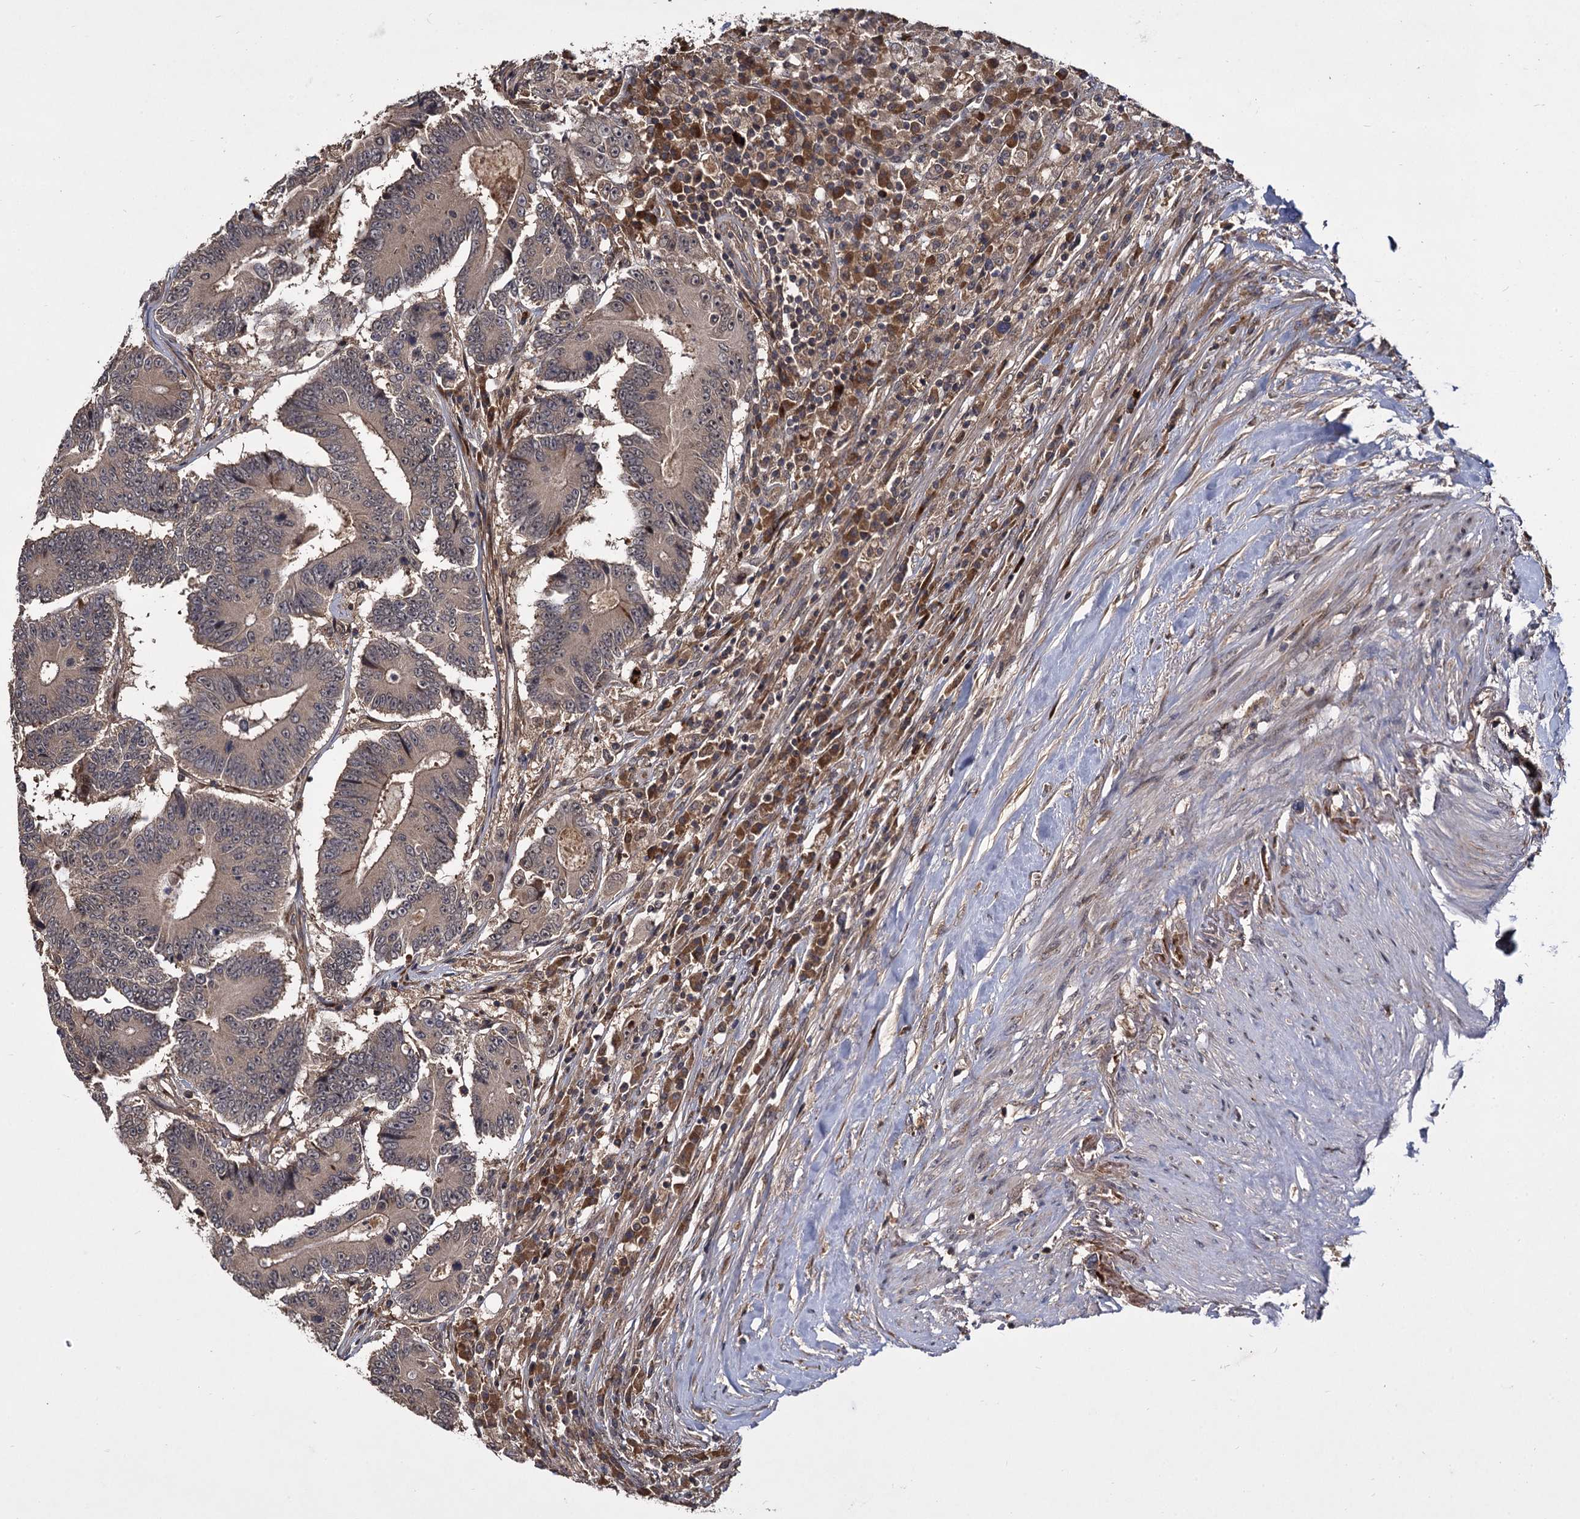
{"staining": {"intensity": "weak", "quantity": ">75%", "location": "cytoplasmic/membranous"}, "tissue": "colorectal cancer", "cell_type": "Tumor cells", "image_type": "cancer", "snomed": [{"axis": "morphology", "description": "Adenocarcinoma, NOS"}, {"axis": "topography", "description": "Colon"}], "caption": "Colorectal adenocarcinoma tissue exhibits weak cytoplasmic/membranous expression in about >75% of tumor cells", "gene": "INPPL1", "patient": {"sex": "male", "age": 83}}